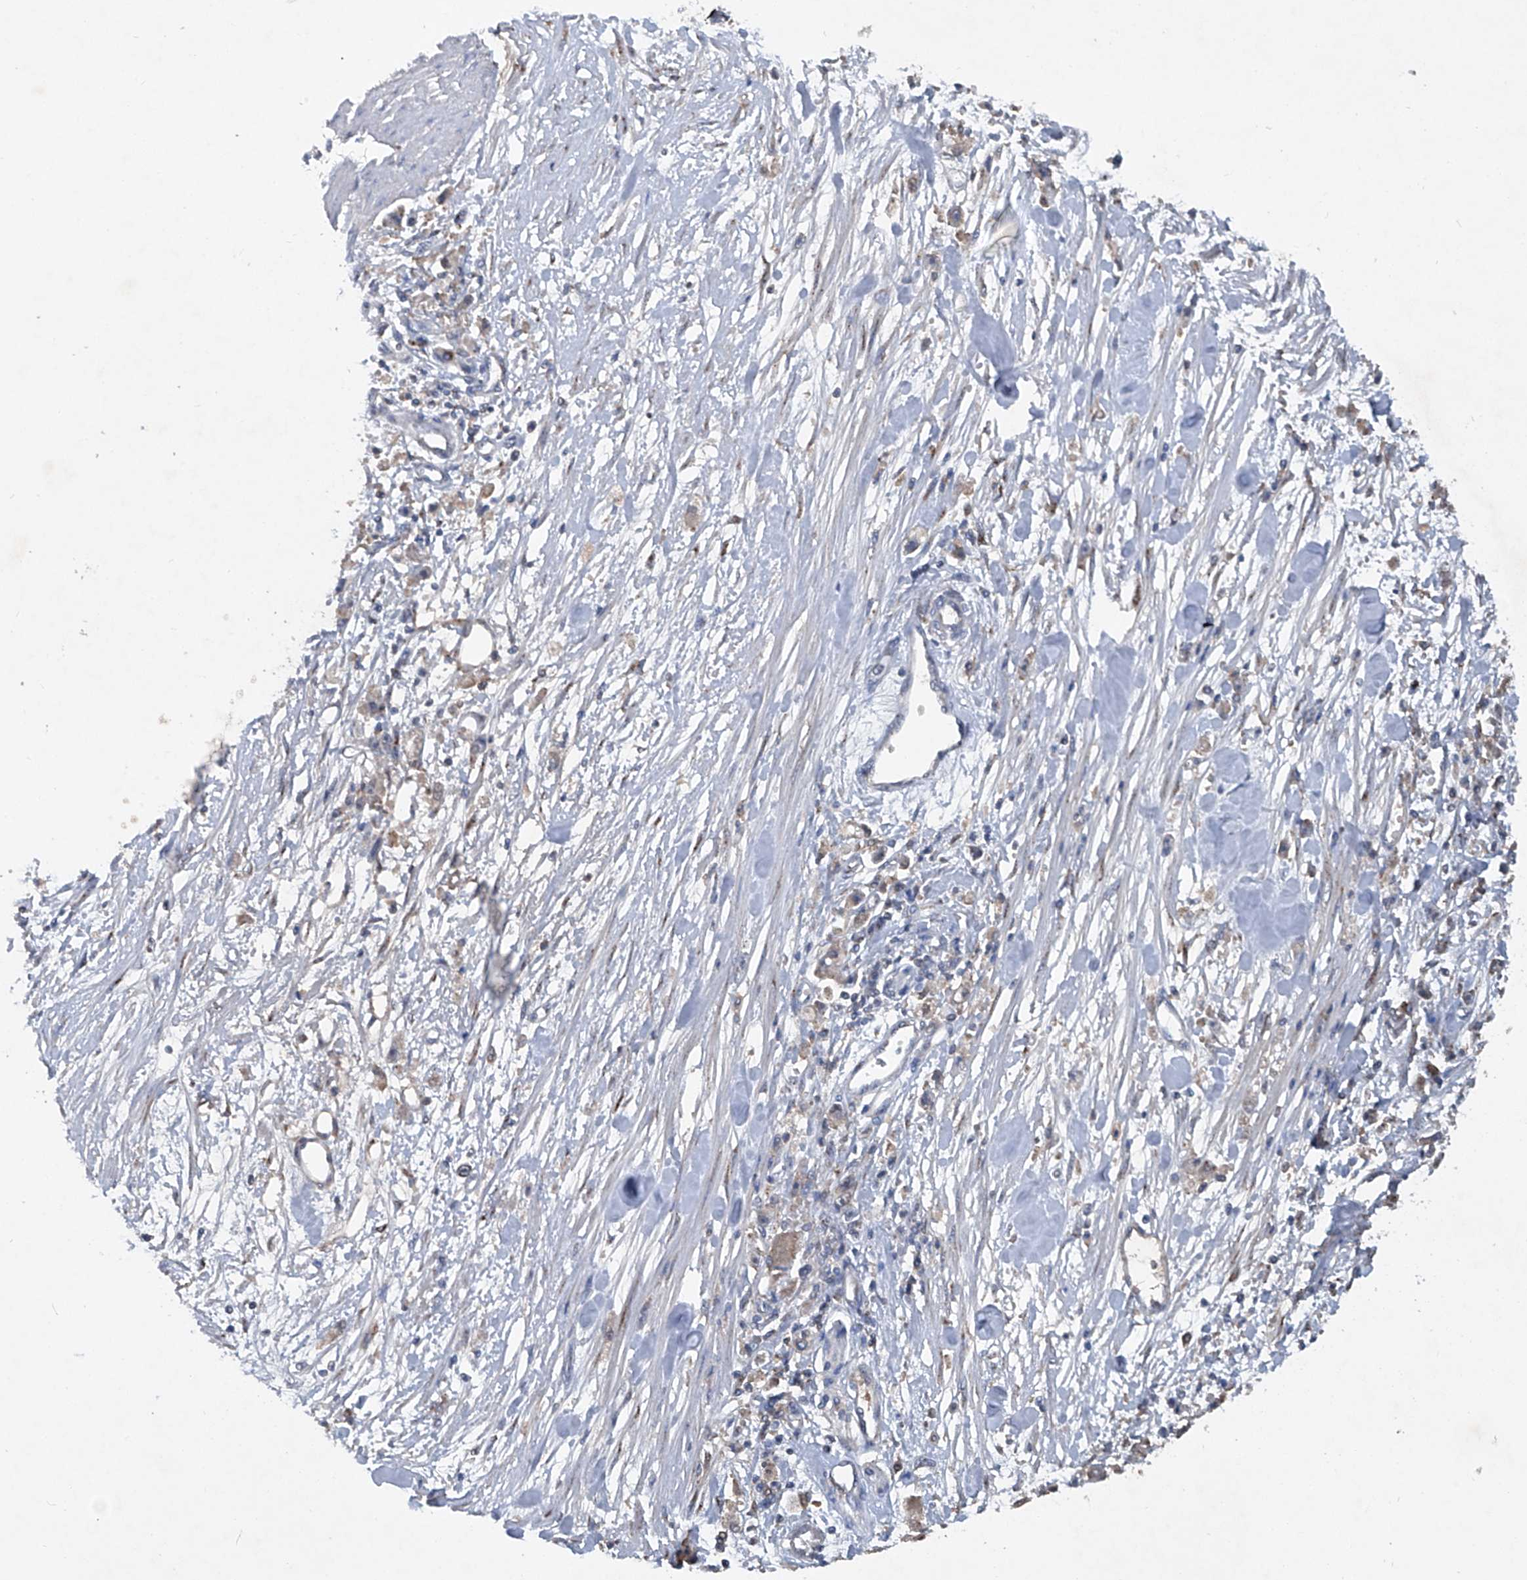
{"staining": {"intensity": "weak", "quantity": "<25%", "location": "cytoplasmic/membranous"}, "tissue": "stomach cancer", "cell_type": "Tumor cells", "image_type": "cancer", "snomed": [{"axis": "morphology", "description": "Adenocarcinoma, NOS"}, {"axis": "topography", "description": "Stomach"}], "caption": "A photomicrograph of human stomach cancer (adenocarcinoma) is negative for staining in tumor cells. The staining is performed using DAB (3,3'-diaminobenzidine) brown chromogen with nuclei counter-stained in using hematoxylin.", "gene": "PCSK5", "patient": {"sex": "female", "age": 59}}